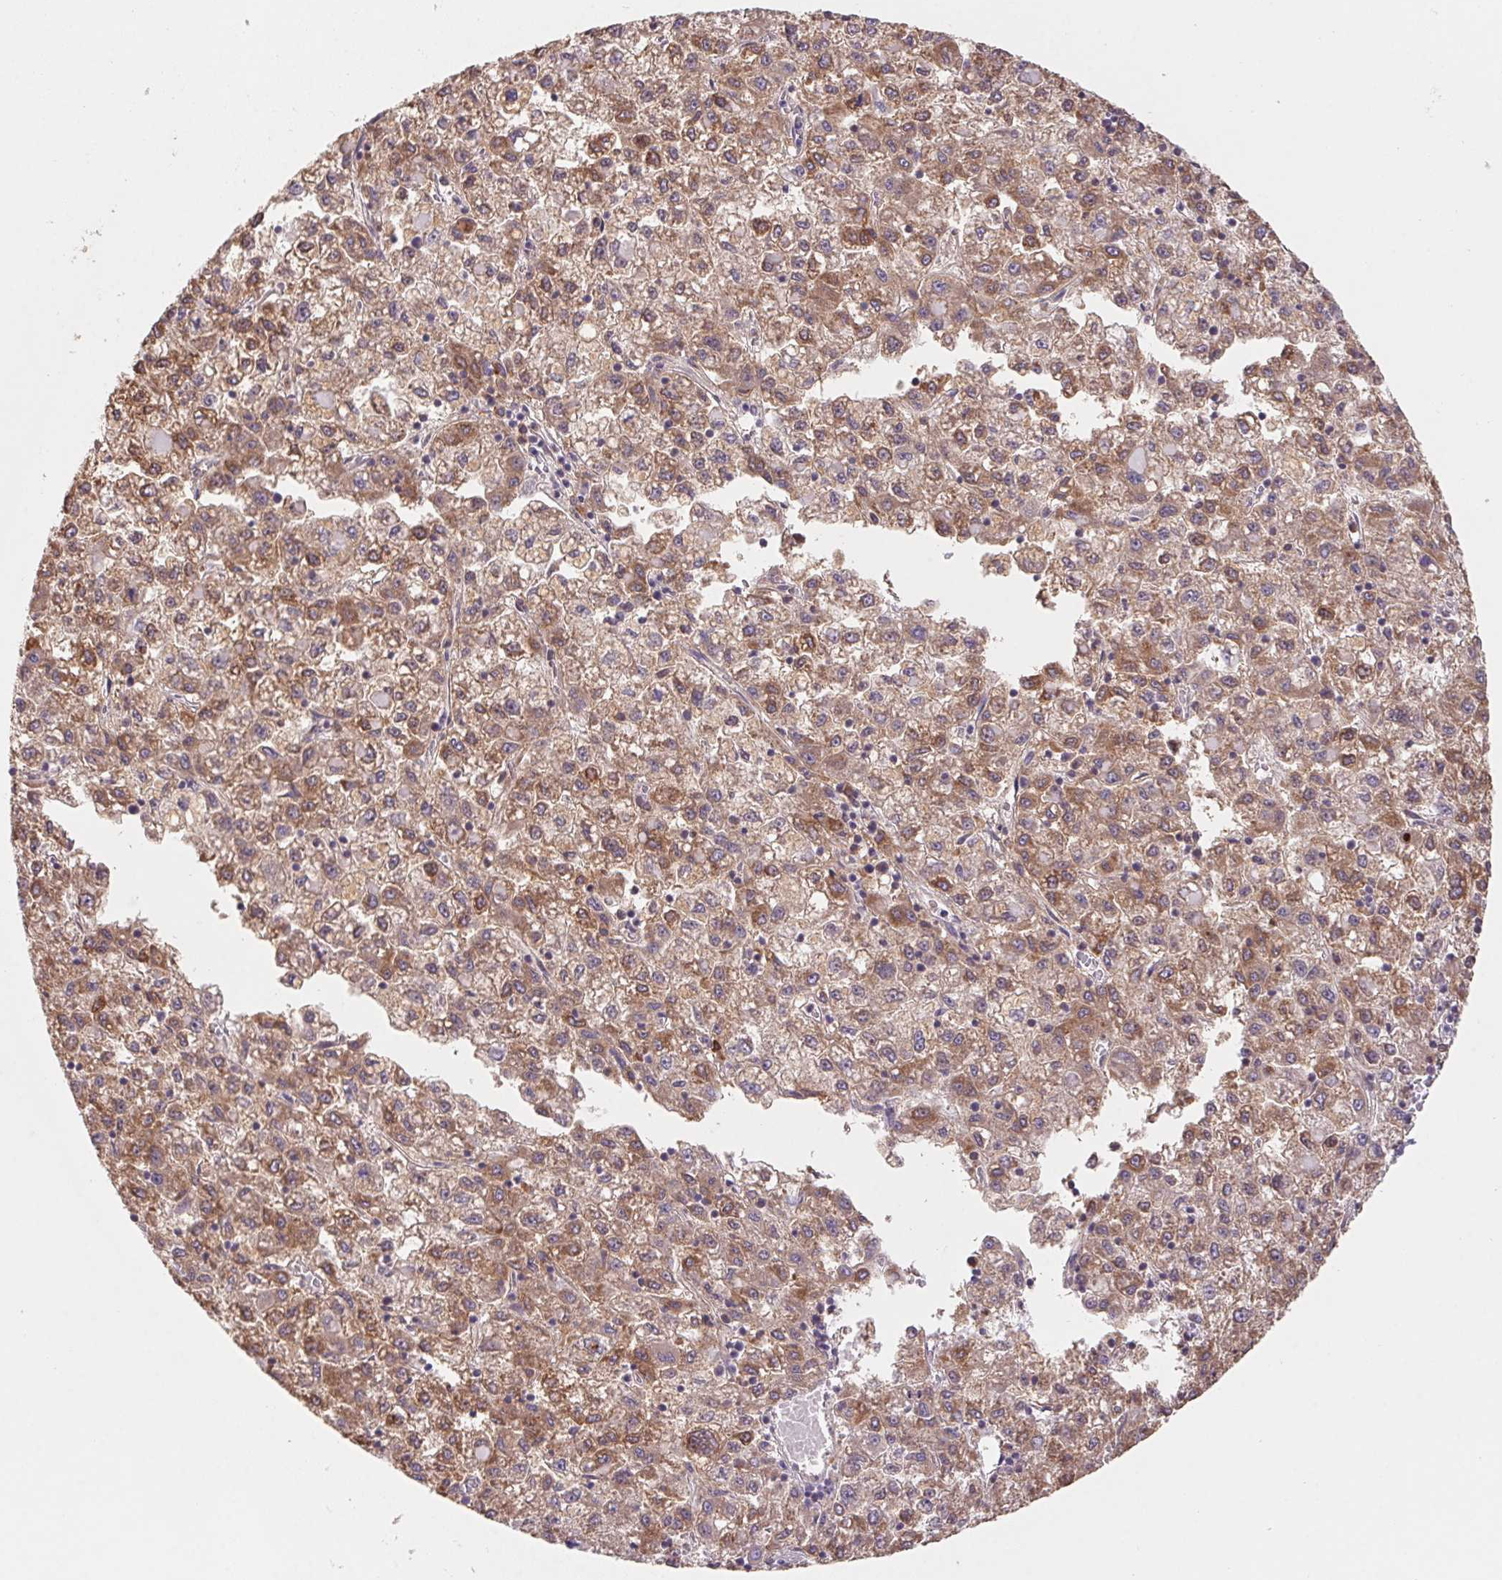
{"staining": {"intensity": "moderate", "quantity": ">75%", "location": "cytoplasmic/membranous"}, "tissue": "liver cancer", "cell_type": "Tumor cells", "image_type": "cancer", "snomed": [{"axis": "morphology", "description": "Carcinoma, Hepatocellular, NOS"}, {"axis": "topography", "description": "Liver"}], "caption": "Immunohistochemical staining of liver cancer reveals medium levels of moderate cytoplasmic/membranous positivity in approximately >75% of tumor cells.", "gene": "RAB1A", "patient": {"sex": "male", "age": 40}}